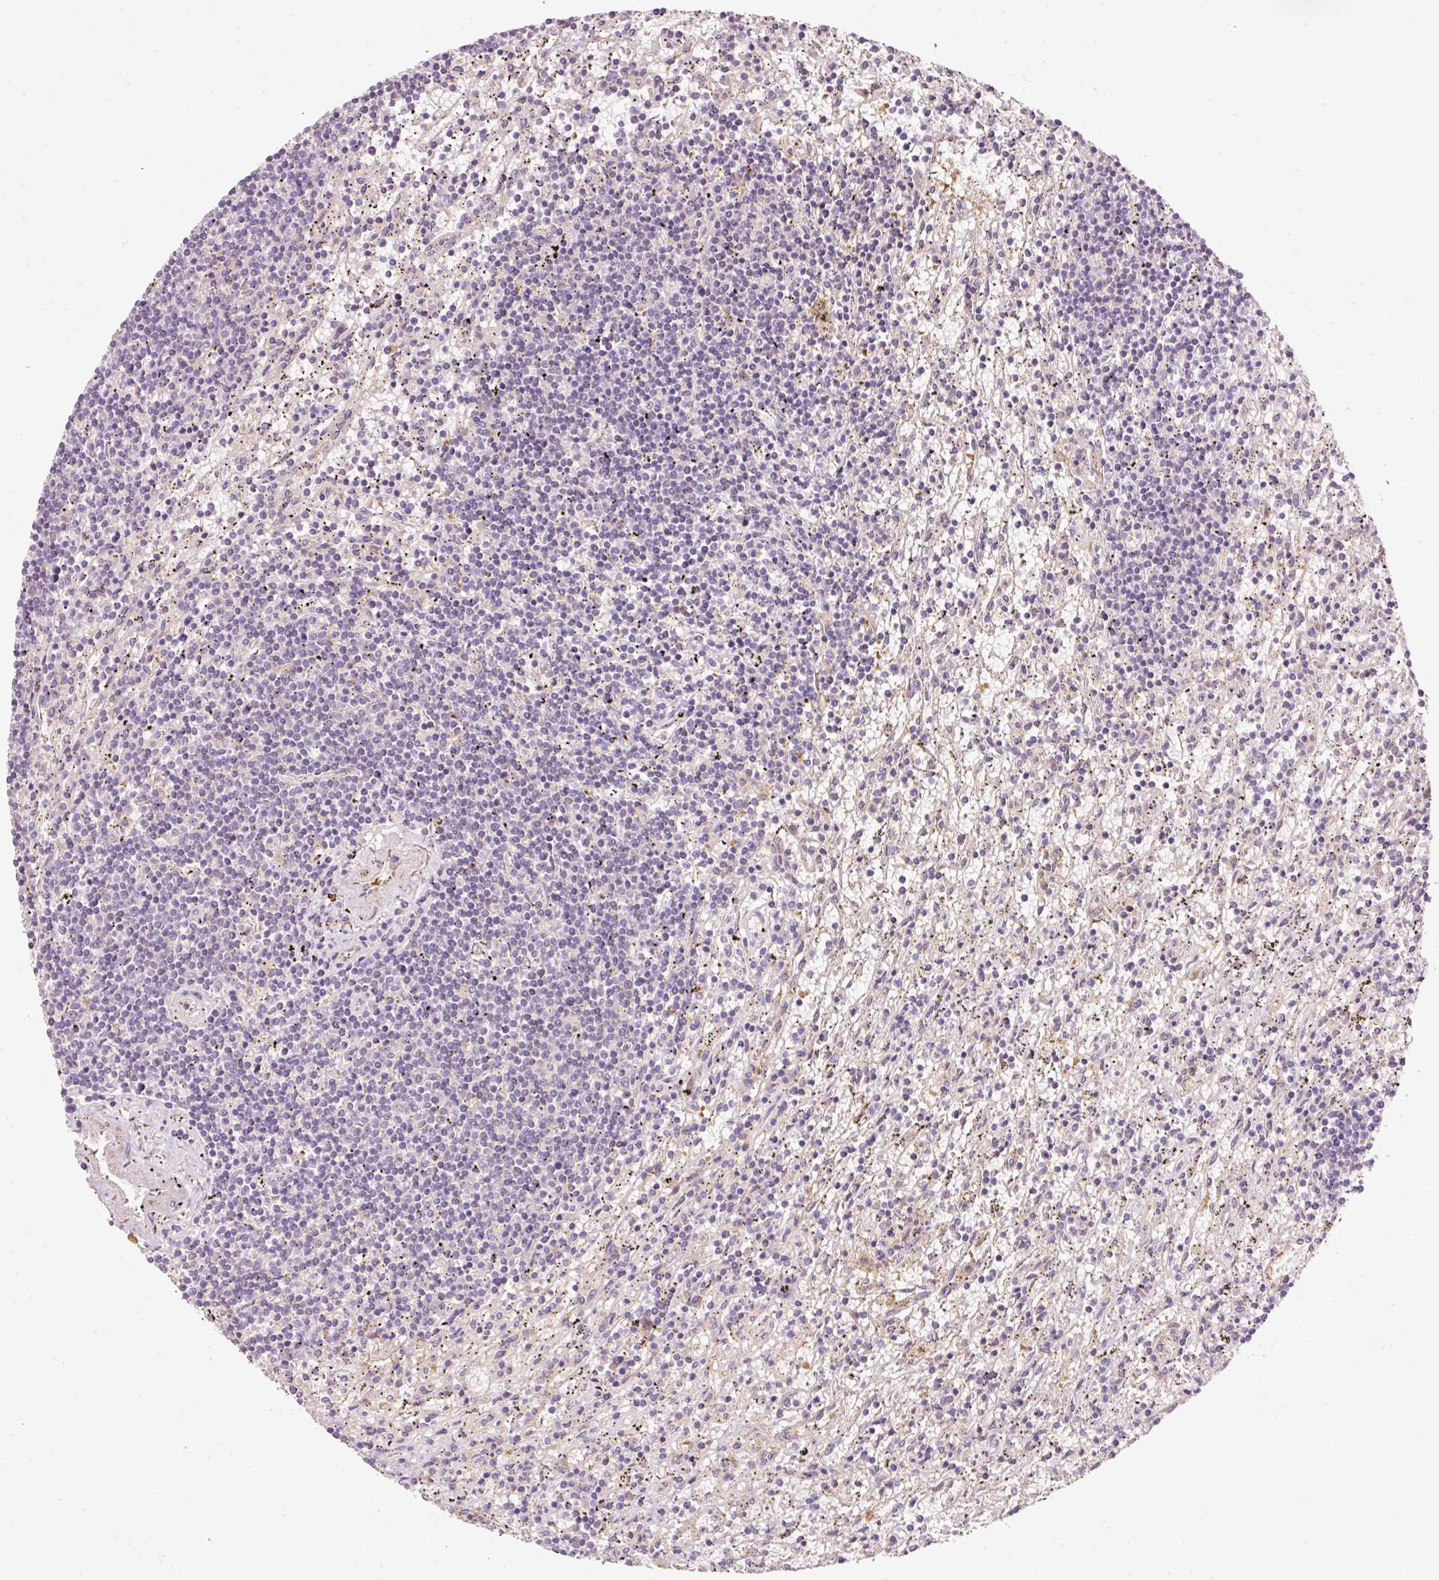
{"staining": {"intensity": "negative", "quantity": "none", "location": "none"}, "tissue": "lymphoma", "cell_type": "Tumor cells", "image_type": "cancer", "snomed": [{"axis": "morphology", "description": "Malignant lymphoma, non-Hodgkin's type, Low grade"}, {"axis": "topography", "description": "Spleen"}], "caption": "DAB immunohistochemical staining of human lymphoma exhibits no significant expression in tumor cells. (Stains: DAB immunohistochemistry (IHC) with hematoxylin counter stain, Microscopy: brightfield microscopy at high magnification).", "gene": "NAPA", "patient": {"sex": "male", "age": 76}}